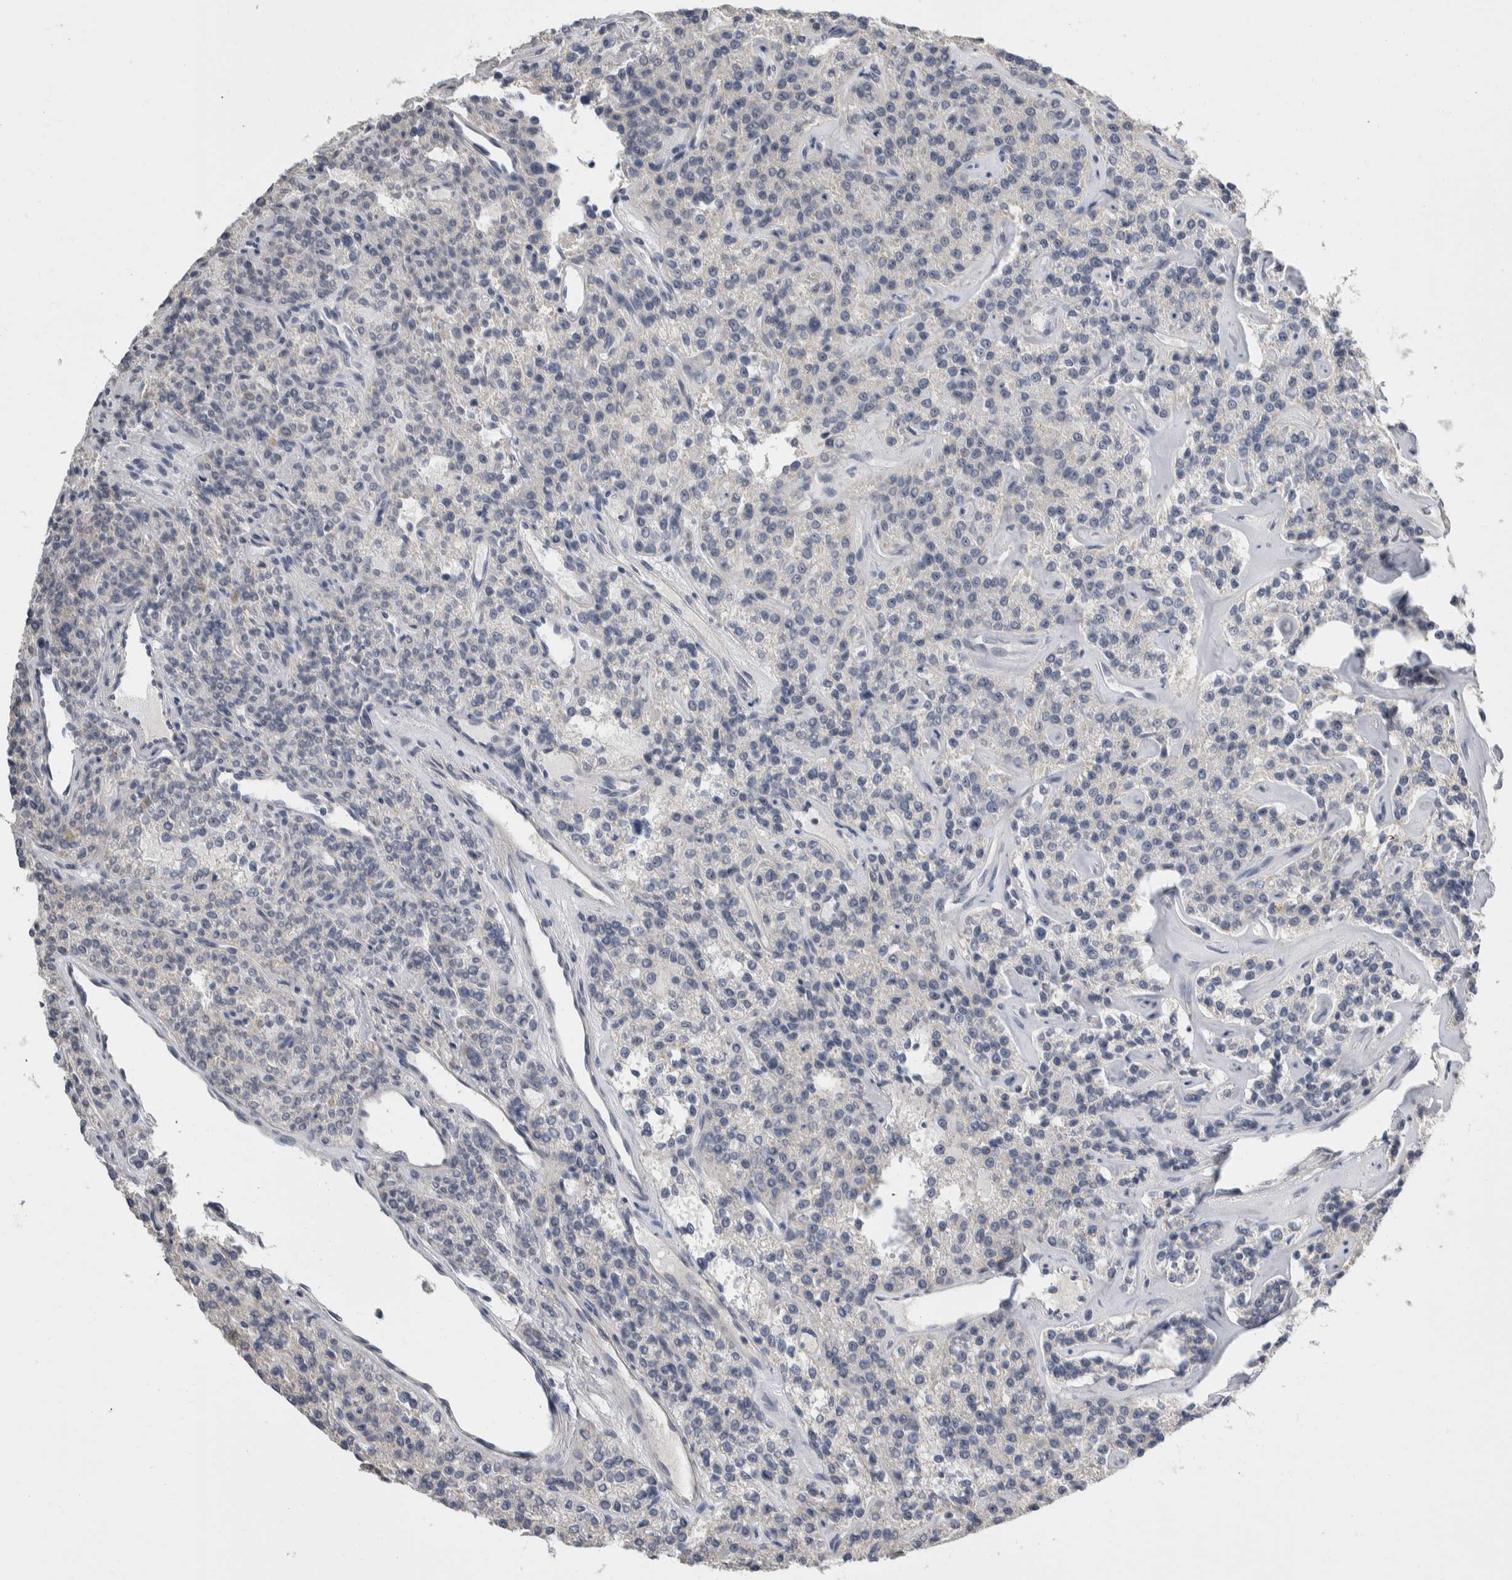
{"staining": {"intensity": "negative", "quantity": "none", "location": "none"}, "tissue": "parathyroid gland", "cell_type": "Glandular cells", "image_type": "normal", "snomed": [{"axis": "morphology", "description": "Normal tissue, NOS"}, {"axis": "topography", "description": "Parathyroid gland"}], "caption": "Immunohistochemistry micrograph of unremarkable parathyroid gland: parathyroid gland stained with DAB (3,3'-diaminobenzidine) exhibits no significant protein expression in glandular cells. The staining is performed using DAB brown chromogen with nuclei counter-stained in using hematoxylin.", "gene": "CEP295NL", "patient": {"sex": "male", "age": 46}}